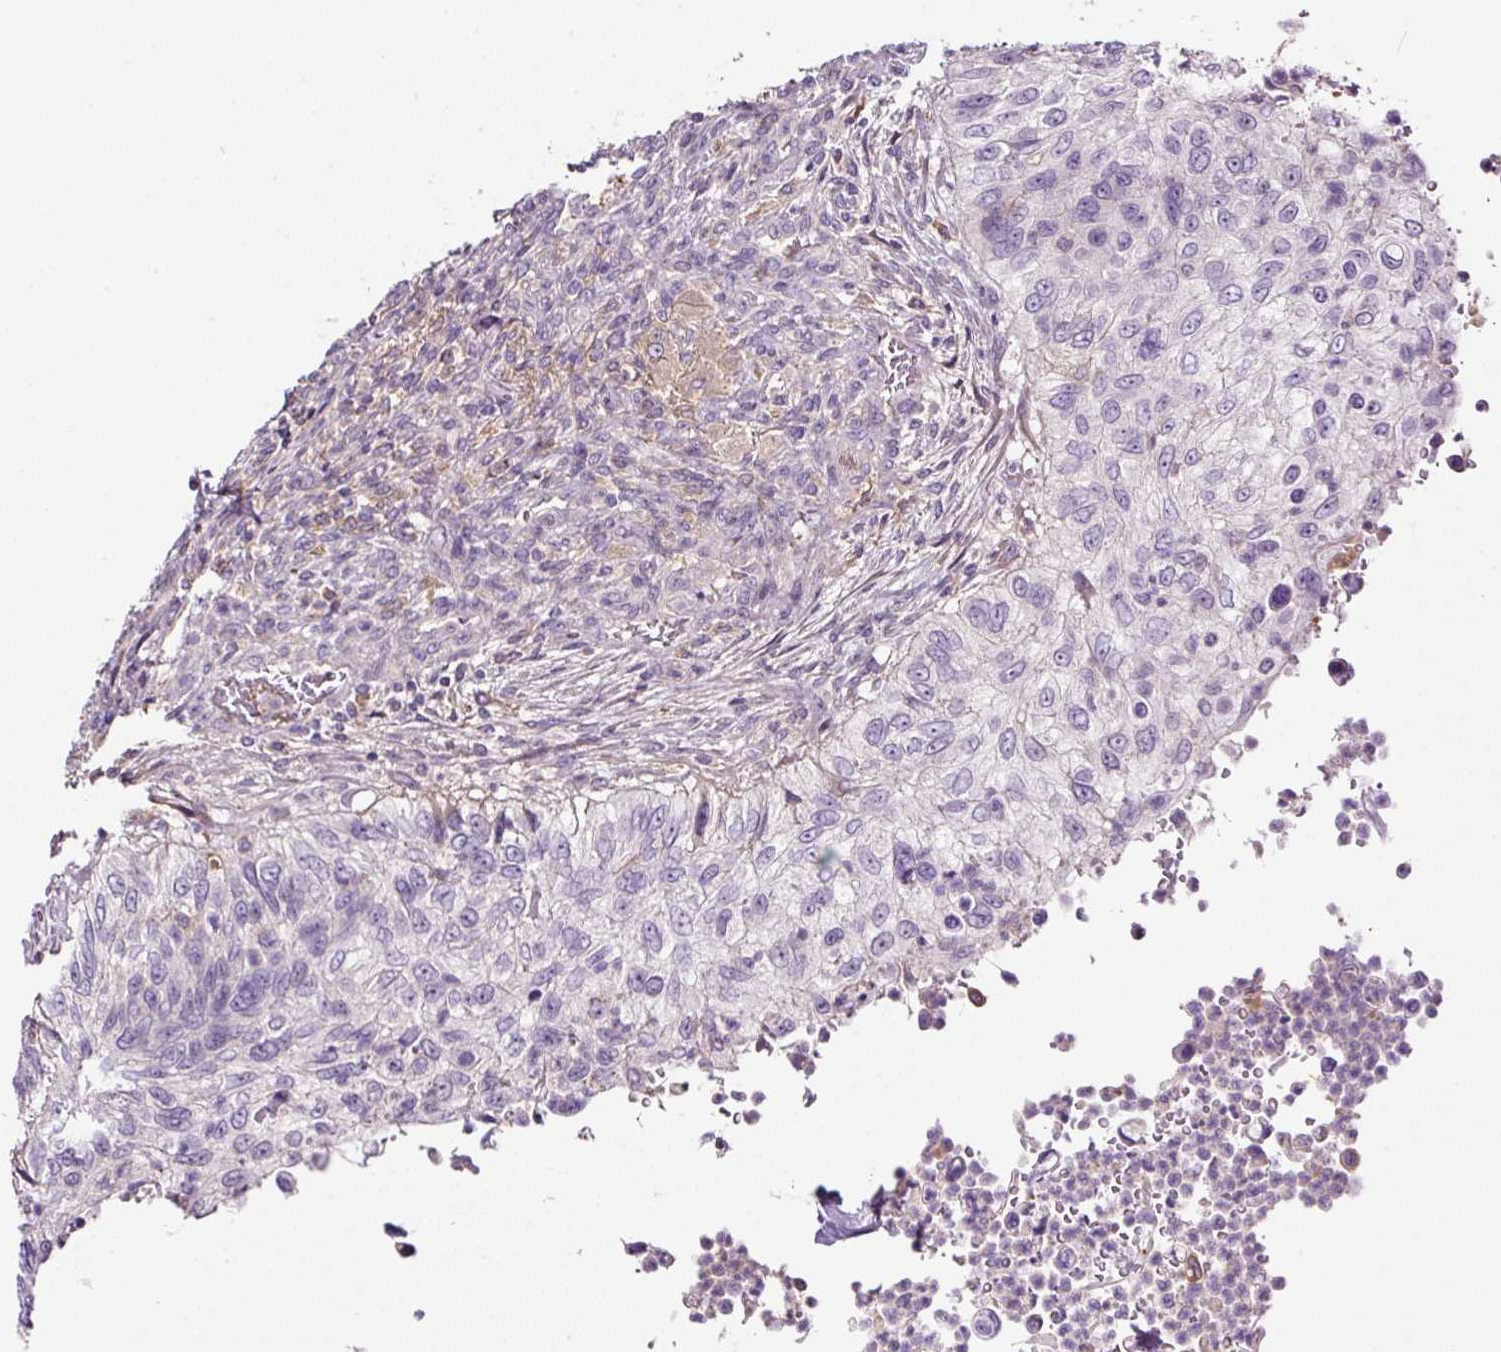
{"staining": {"intensity": "negative", "quantity": "none", "location": "none"}, "tissue": "urothelial cancer", "cell_type": "Tumor cells", "image_type": "cancer", "snomed": [{"axis": "morphology", "description": "Urothelial carcinoma, High grade"}, {"axis": "topography", "description": "Urinary bladder"}], "caption": "Tumor cells show no significant protein staining in urothelial cancer. (DAB IHC with hematoxylin counter stain).", "gene": "LRRC24", "patient": {"sex": "female", "age": 60}}